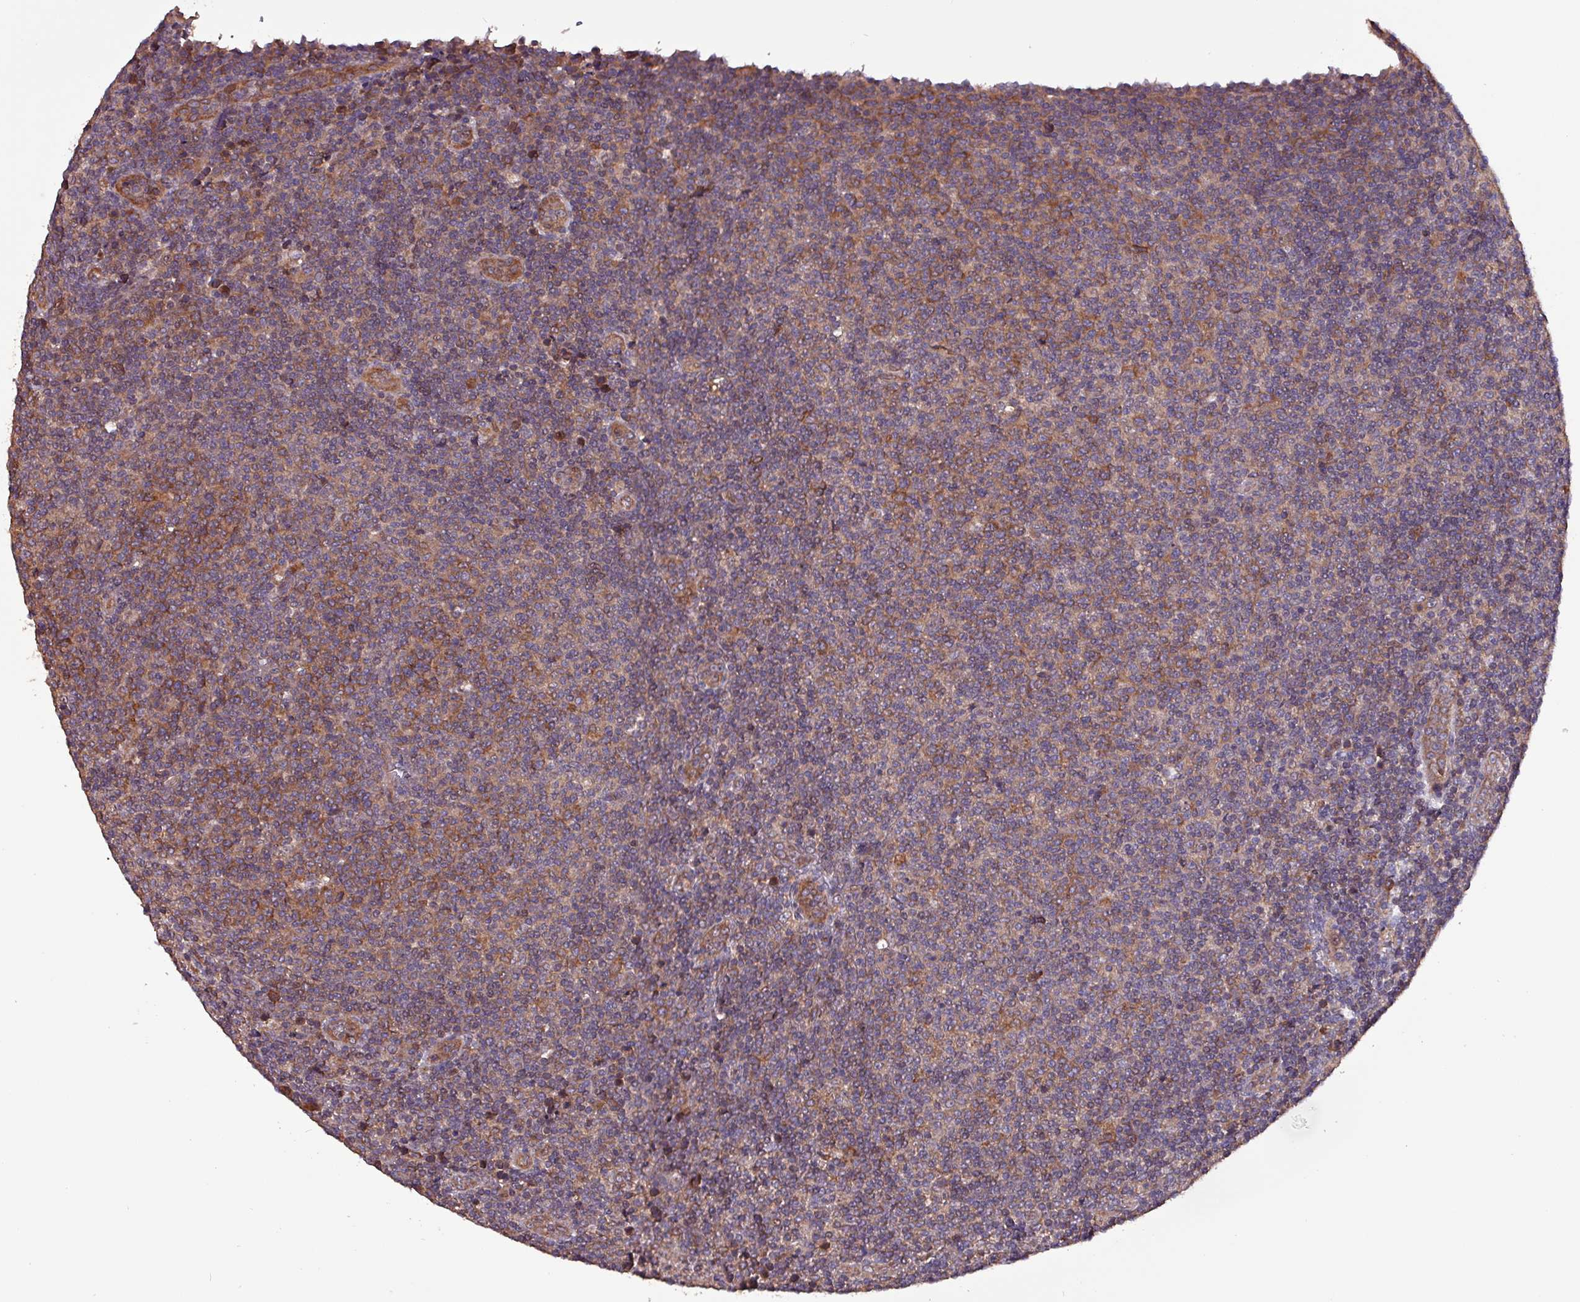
{"staining": {"intensity": "moderate", "quantity": ">75%", "location": "cytoplasmic/membranous"}, "tissue": "lymphoma", "cell_type": "Tumor cells", "image_type": "cancer", "snomed": [{"axis": "morphology", "description": "Malignant lymphoma, non-Hodgkin's type, Low grade"}, {"axis": "topography", "description": "Lymph node"}], "caption": "Immunohistochemistry (IHC) image of malignant lymphoma, non-Hodgkin's type (low-grade) stained for a protein (brown), which shows medium levels of moderate cytoplasmic/membranous expression in about >75% of tumor cells.", "gene": "PAFAH1B2", "patient": {"sex": "male", "age": 66}}